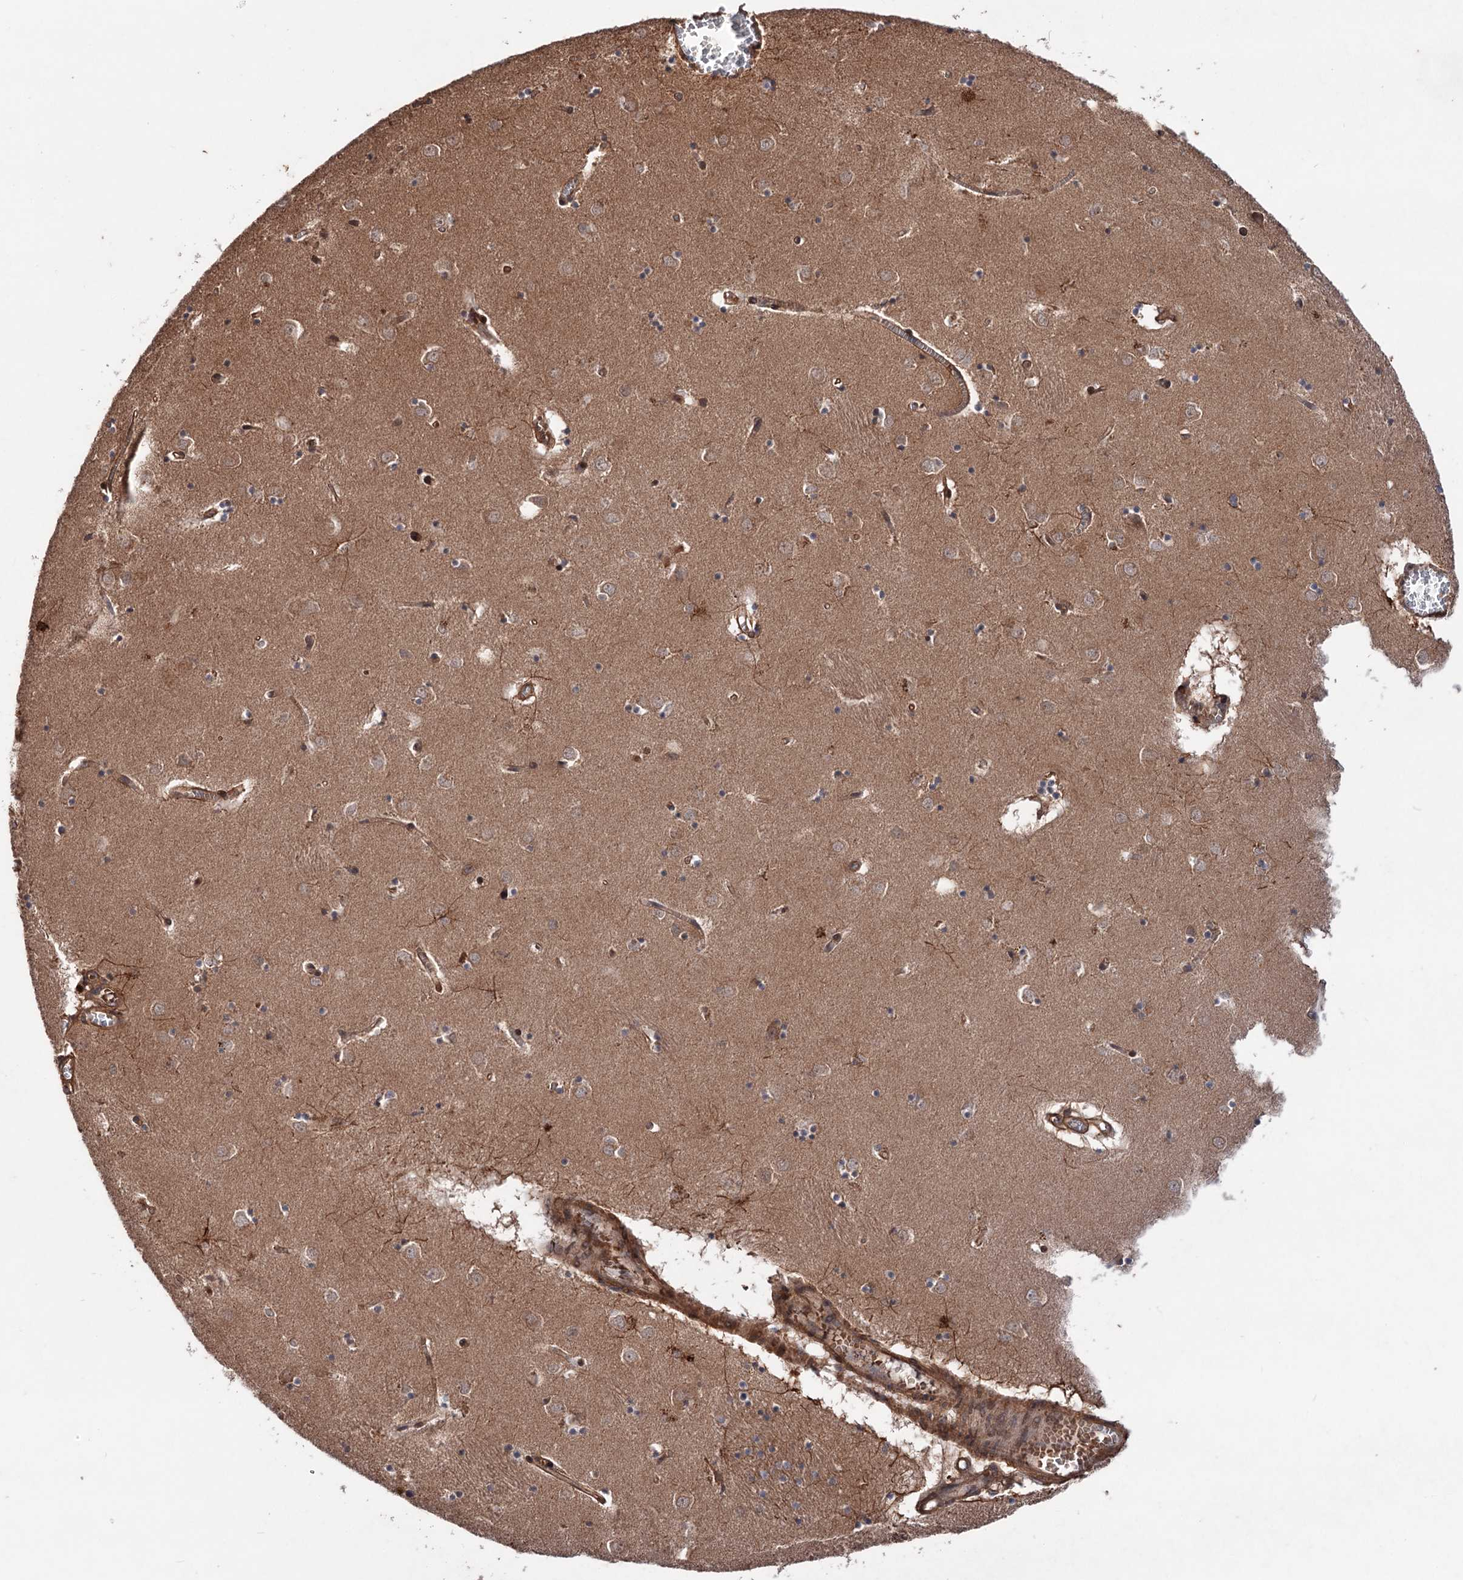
{"staining": {"intensity": "moderate", "quantity": "25%-75%", "location": "cytoplasmic/membranous"}, "tissue": "caudate", "cell_type": "Glial cells", "image_type": "normal", "snomed": [{"axis": "morphology", "description": "Normal tissue, NOS"}, {"axis": "topography", "description": "Lateral ventricle wall"}], "caption": "Protein staining of benign caudate displays moderate cytoplasmic/membranous positivity in about 25%-75% of glial cells.", "gene": "ADK", "patient": {"sex": "male", "age": 70}}